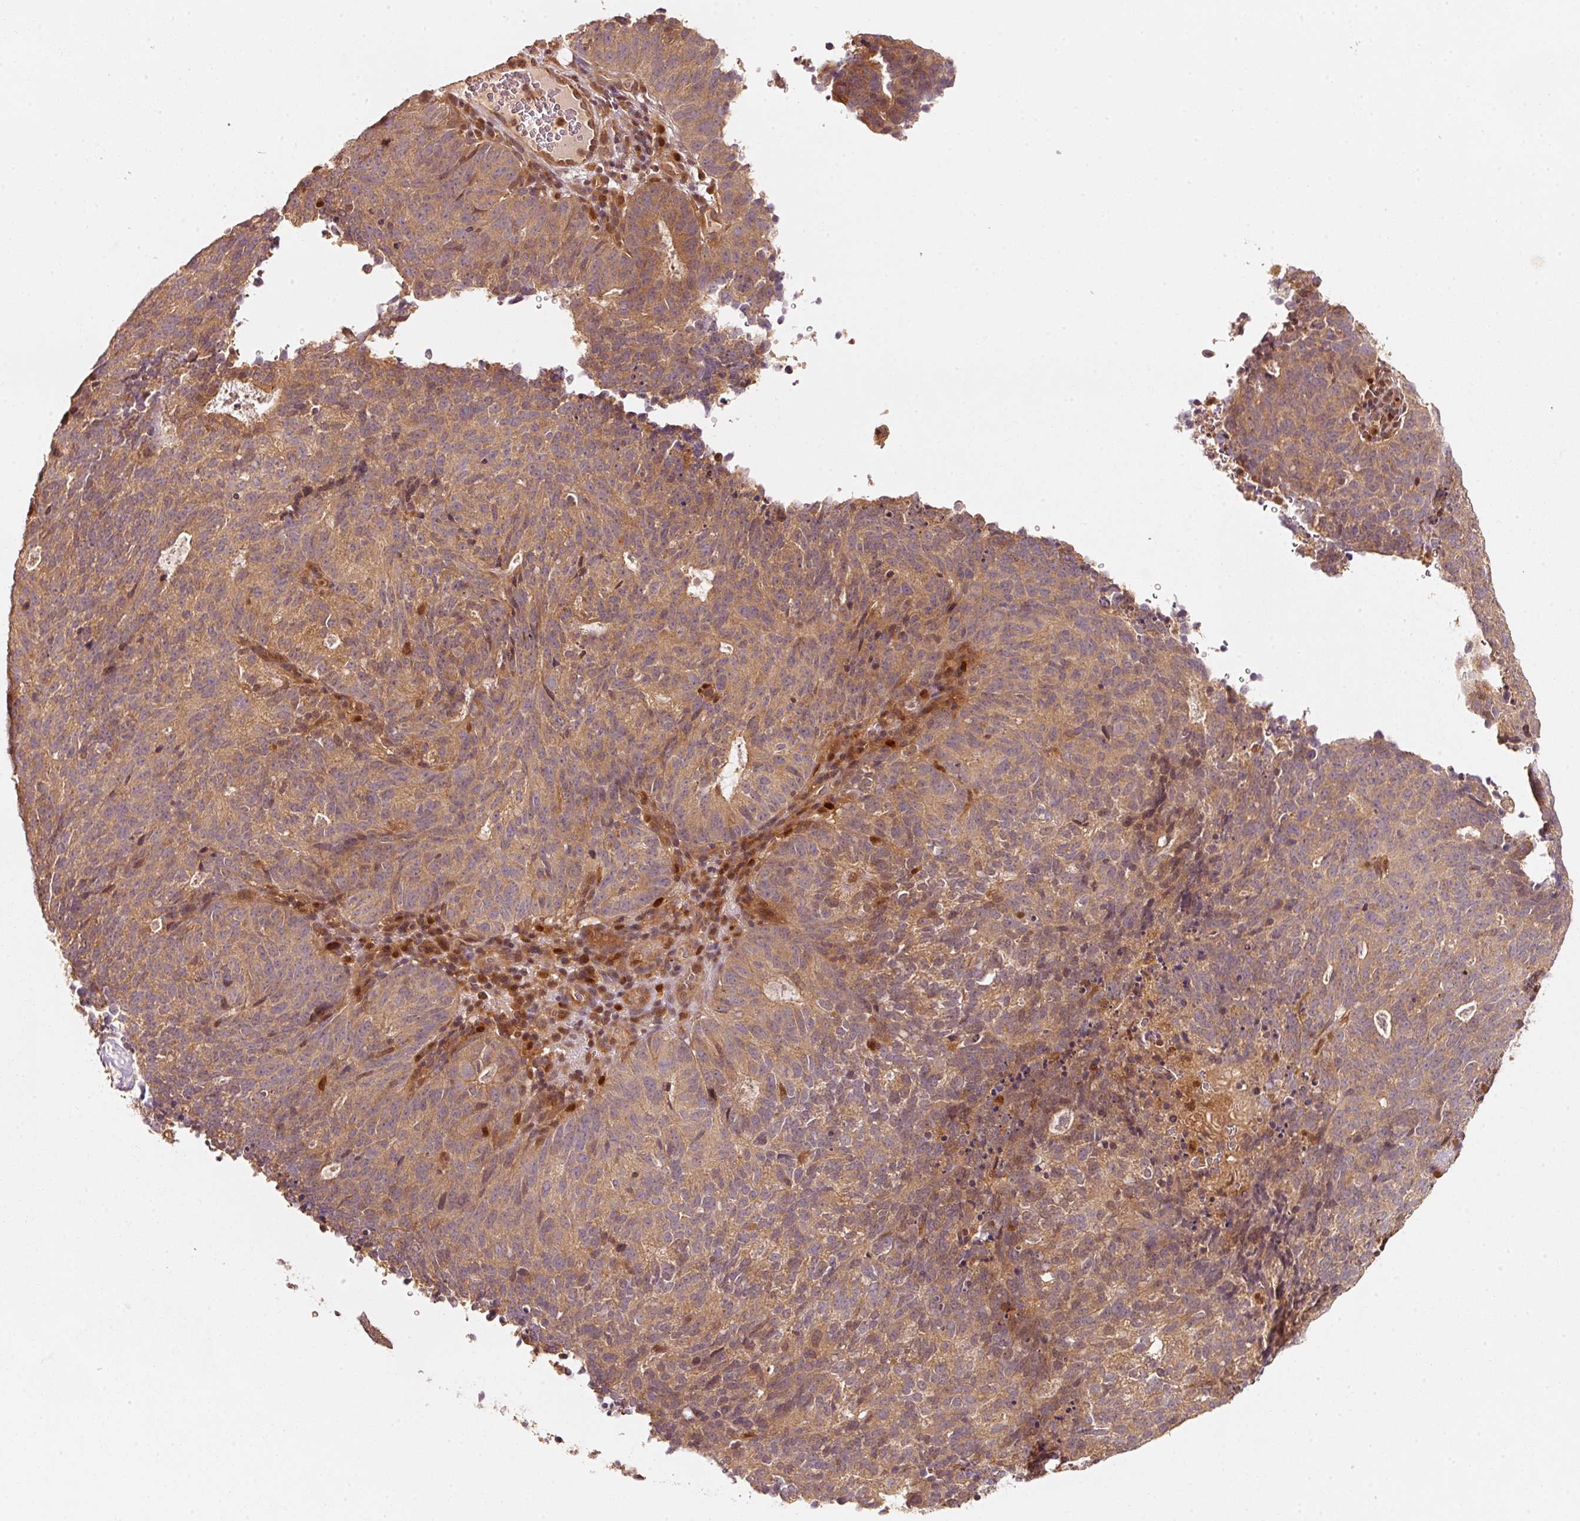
{"staining": {"intensity": "moderate", "quantity": ">75%", "location": "cytoplasmic/membranous"}, "tissue": "cervical cancer", "cell_type": "Tumor cells", "image_type": "cancer", "snomed": [{"axis": "morphology", "description": "Adenocarcinoma, NOS"}, {"axis": "topography", "description": "Cervix"}], "caption": "This image exhibits cervical cancer stained with IHC to label a protein in brown. The cytoplasmic/membranous of tumor cells show moderate positivity for the protein. Nuclei are counter-stained blue.", "gene": "RRAS2", "patient": {"sex": "female", "age": 38}}